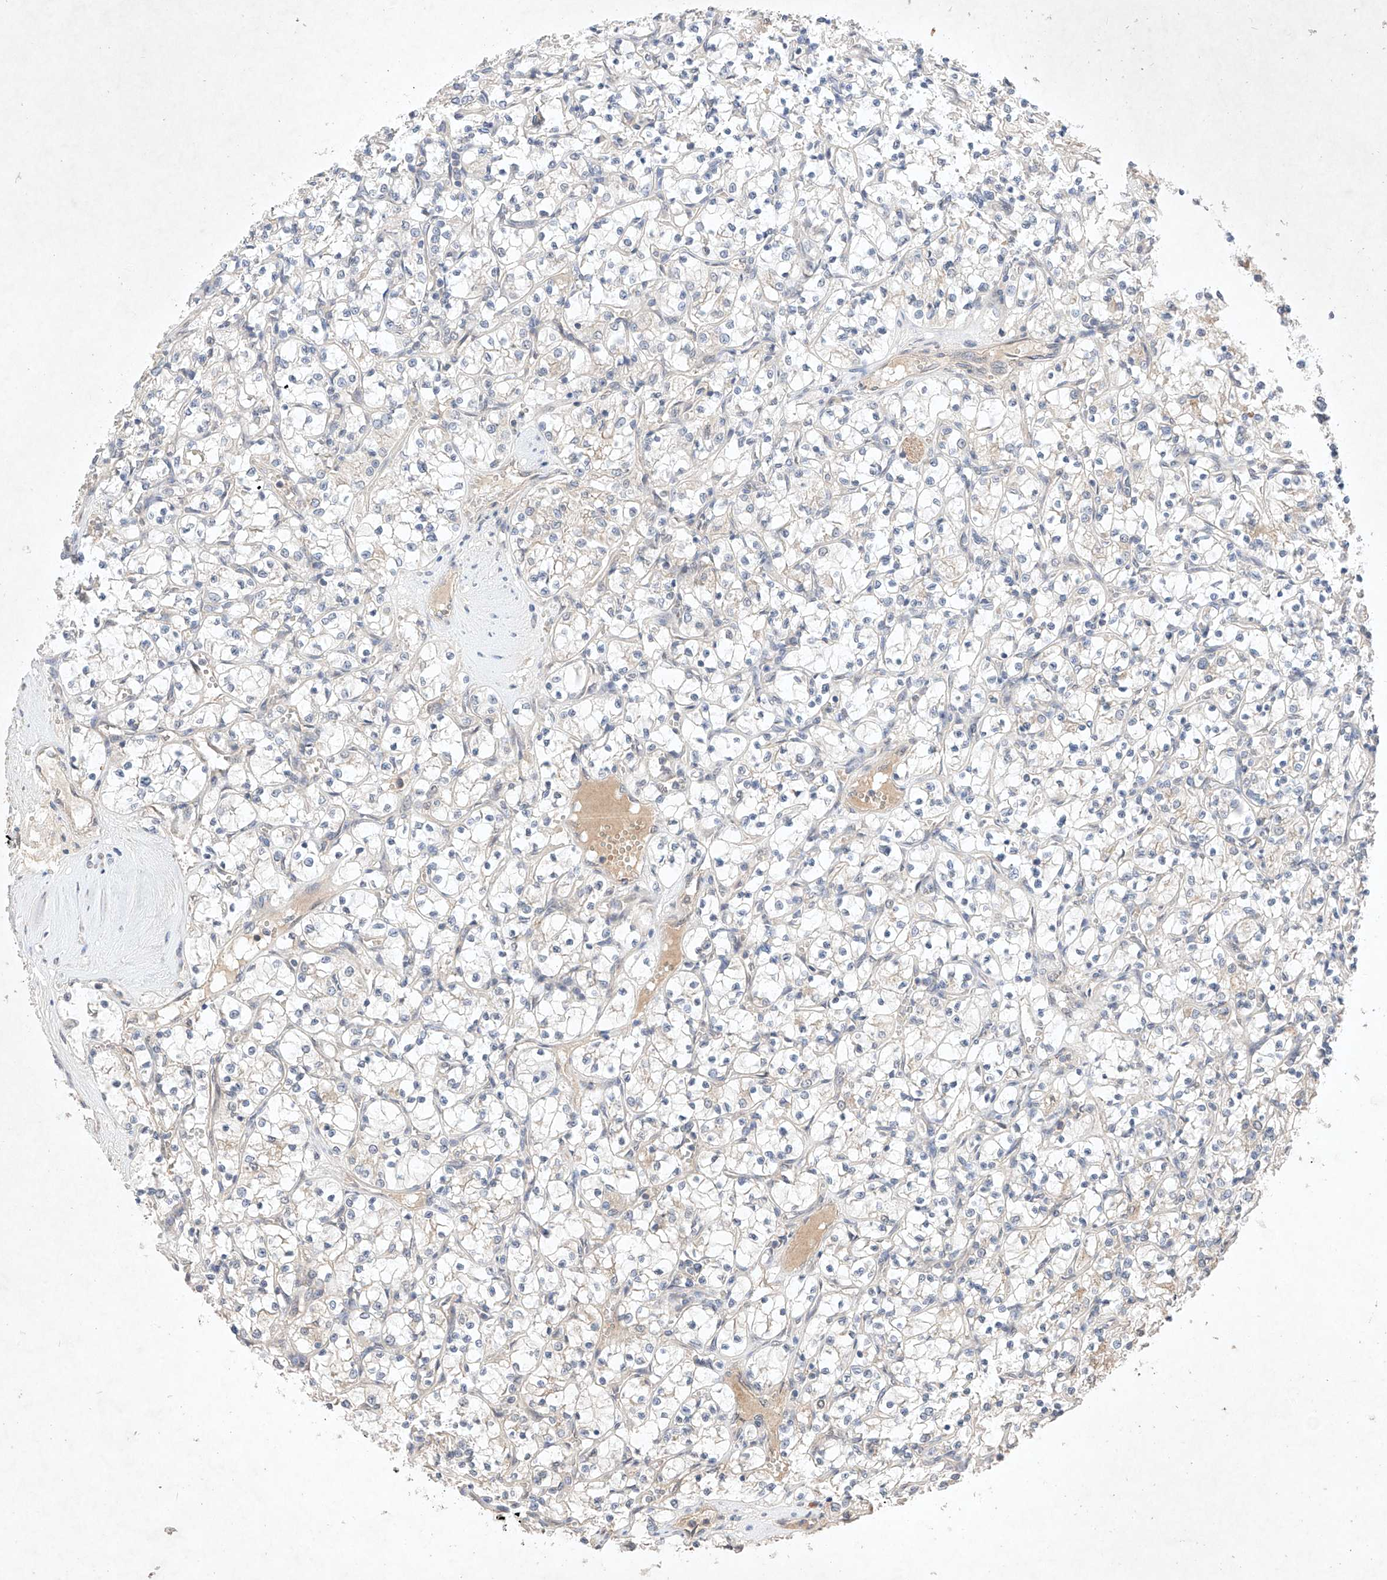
{"staining": {"intensity": "negative", "quantity": "none", "location": "none"}, "tissue": "renal cancer", "cell_type": "Tumor cells", "image_type": "cancer", "snomed": [{"axis": "morphology", "description": "Adenocarcinoma, NOS"}, {"axis": "topography", "description": "Kidney"}], "caption": "DAB immunohistochemical staining of adenocarcinoma (renal) reveals no significant staining in tumor cells.", "gene": "ZNF124", "patient": {"sex": "female", "age": 69}}